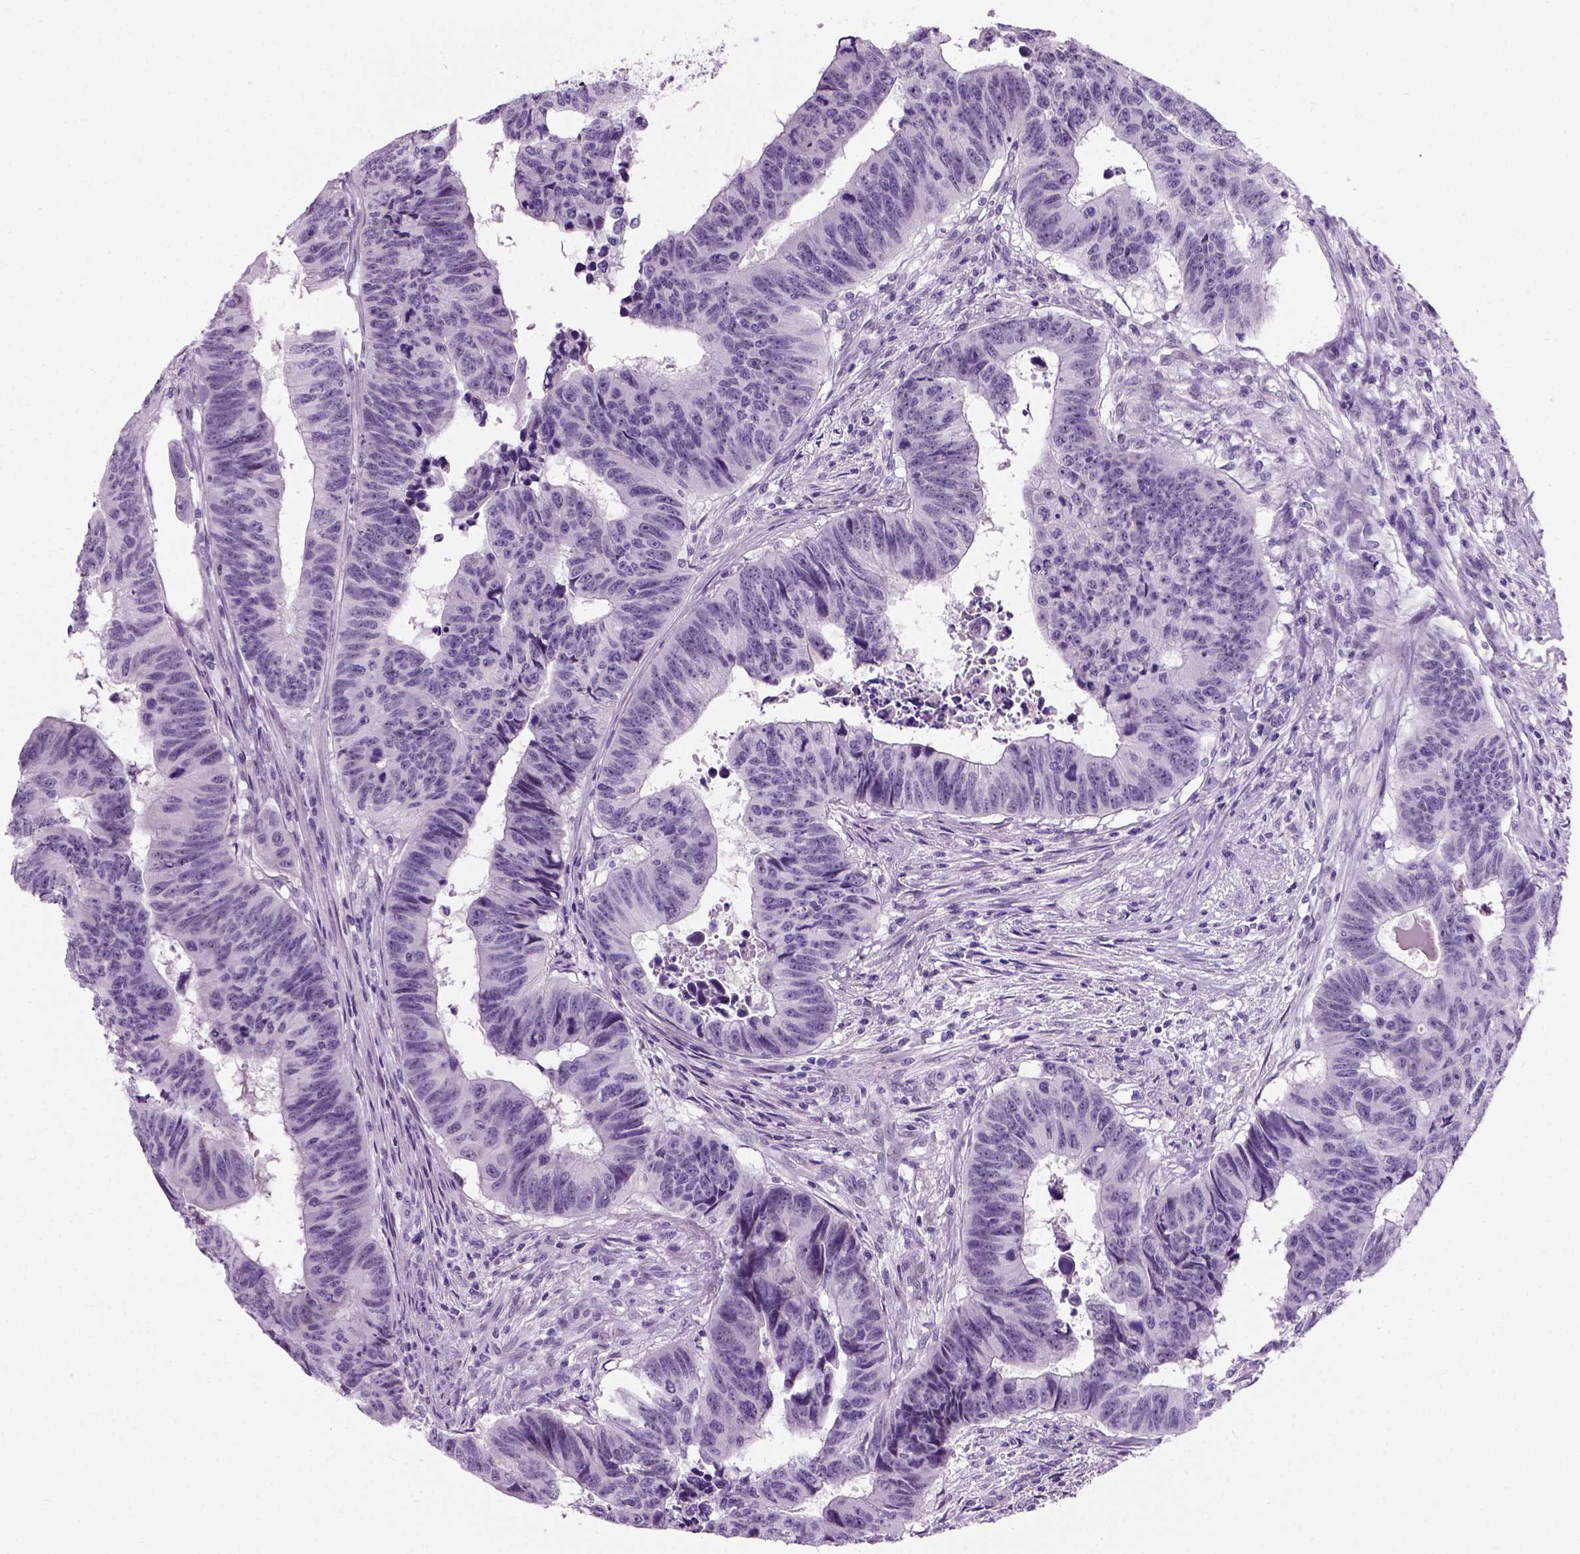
{"staining": {"intensity": "negative", "quantity": "none", "location": "none"}, "tissue": "colorectal cancer", "cell_type": "Tumor cells", "image_type": "cancer", "snomed": [{"axis": "morphology", "description": "Adenocarcinoma, NOS"}, {"axis": "topography", "description": "Rectum"}], "caption": "Immunohistochemical staining of human colorectal cancer displays no significant staining in tumor cells.", "gene": "AXDND1", "patient": {"sex": "female", "age": 85}}